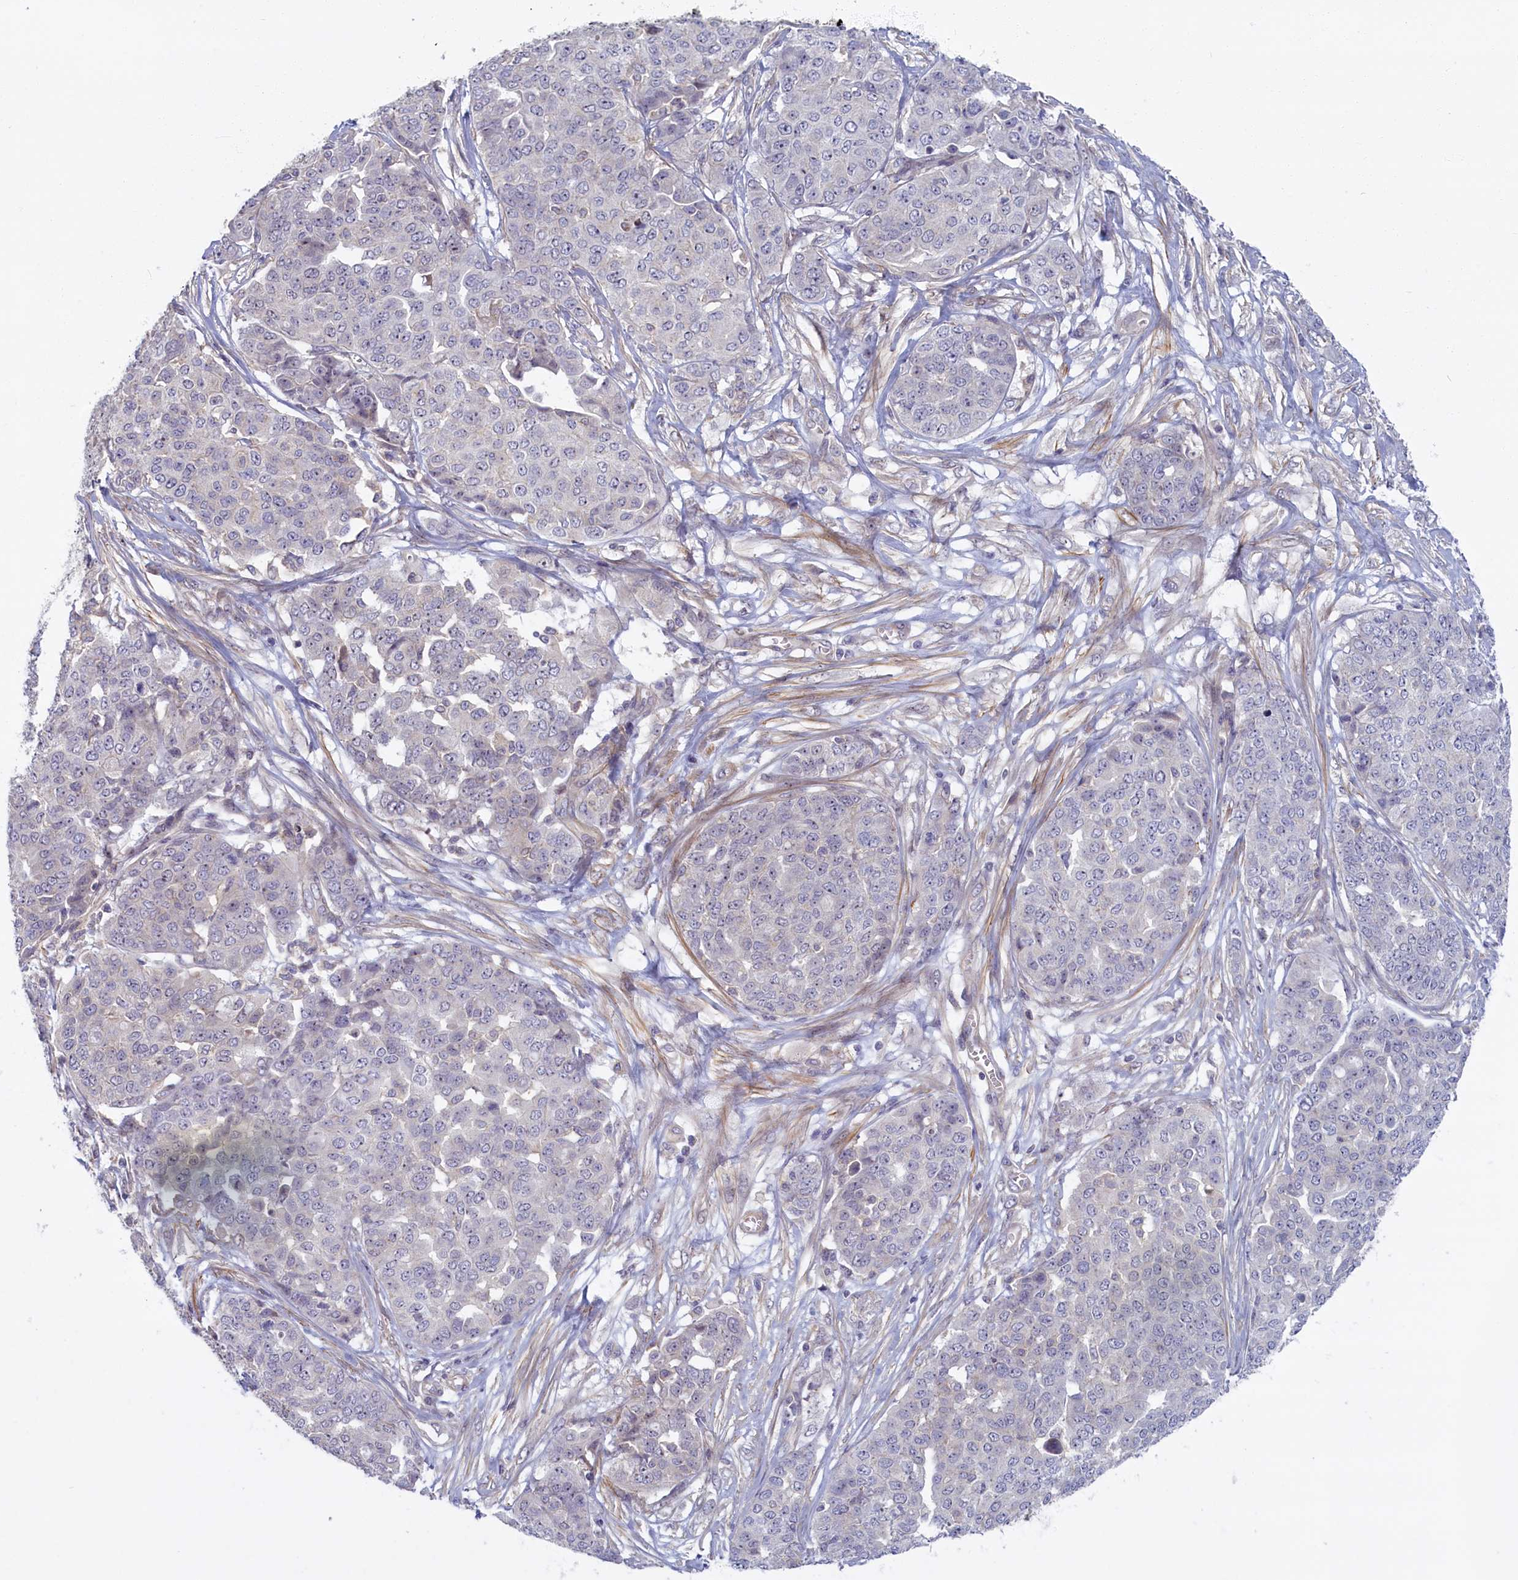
{"staining": {"intensity": "negative", "quantity": "none", "location": "none"}, "tissue": "ovarian cancer", "cell_type": "Tumor cells", "image_type": "cancer", "snomed": [{"axis": "morphology", "description": "Cystadenocarcinoma, serous, NOS"}, {"axis": "topography", "description": "Soft tissue"}, {"axis": "topography", "description": "Ovary"}], "caption": "Immunohistochemistry (IHC) of human ovarian cancer demonstrates no positivity in tumor cells.", "gene": "TRPM4", "patient": {"sex": "female", "age": 57}}